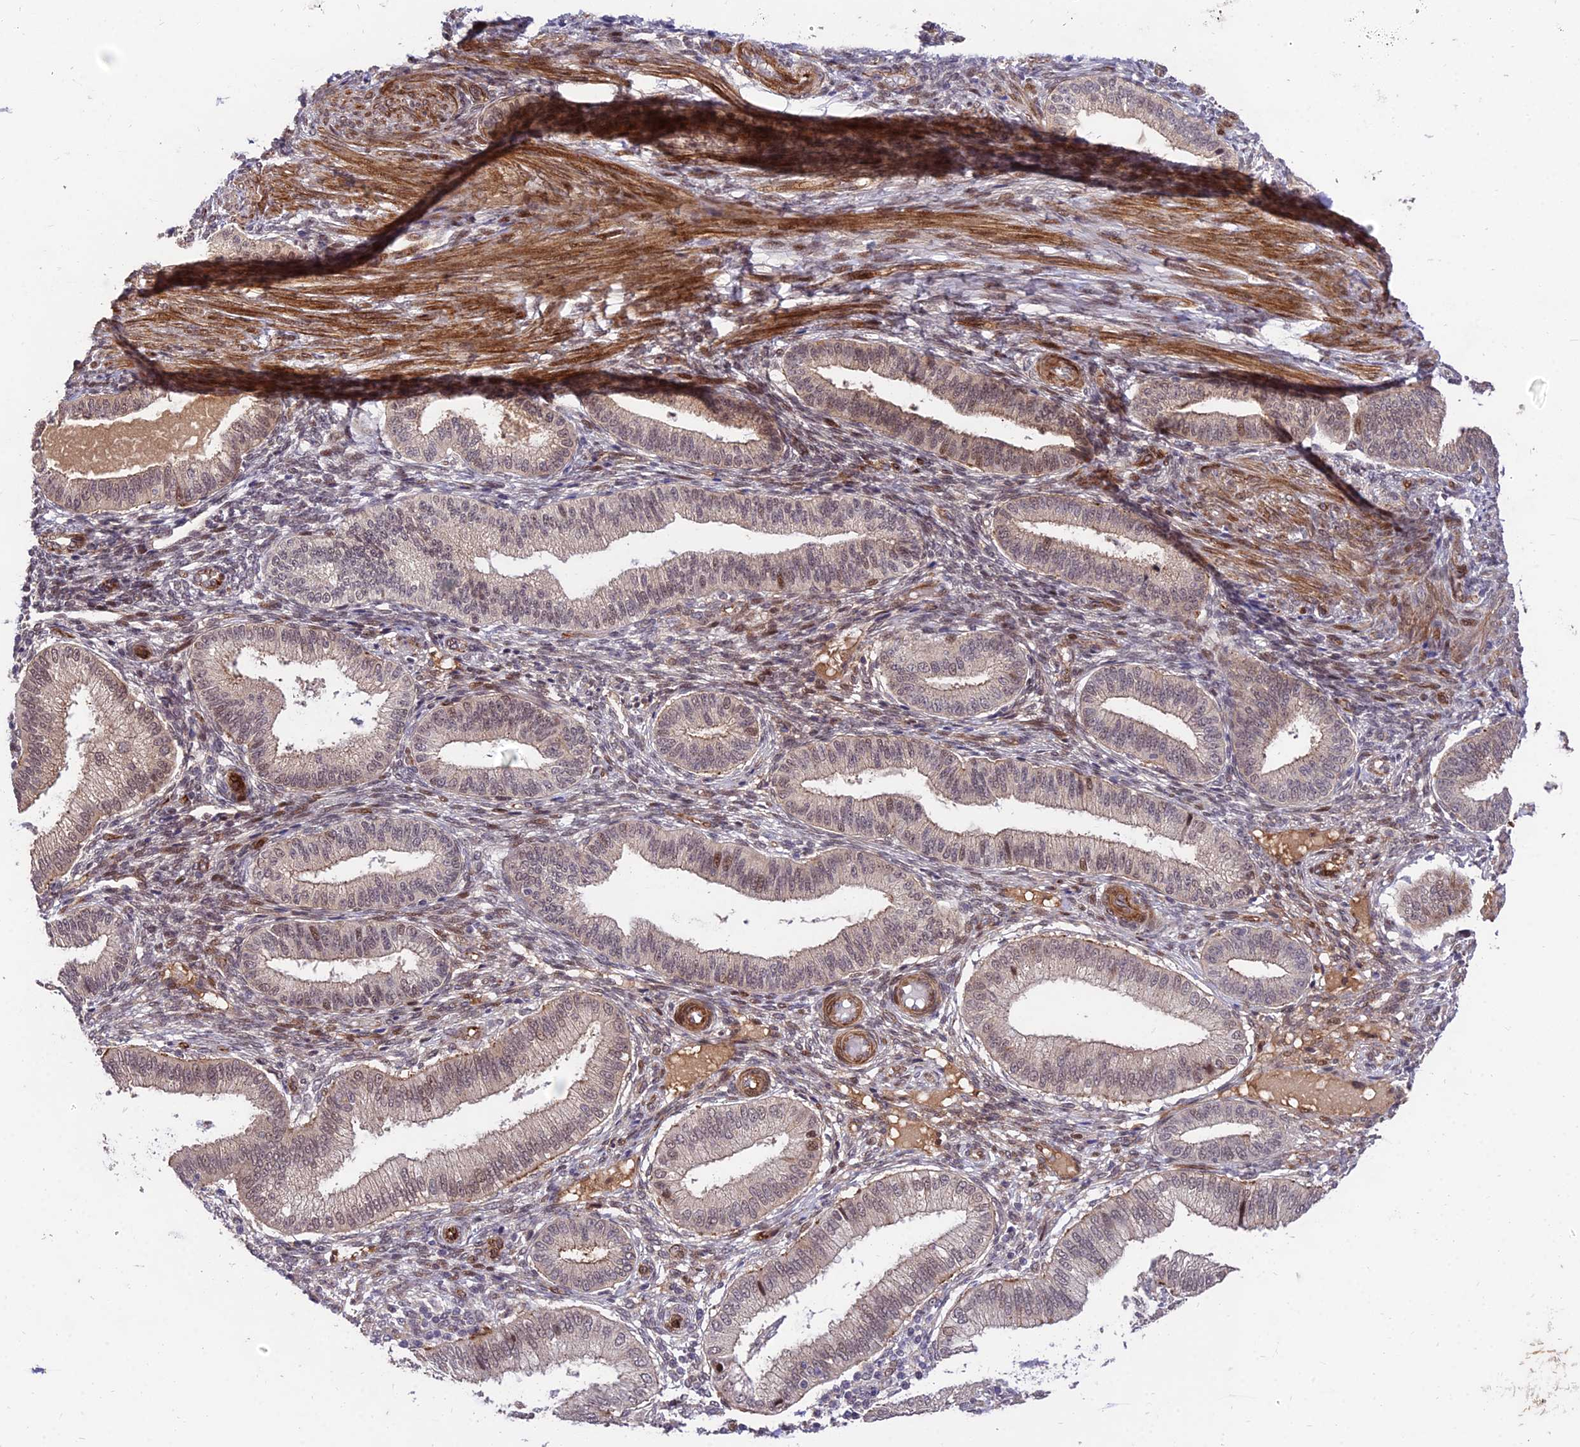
{"staining": {"intensity": "weak", "quantity": ">75%", "location": "nuclear"}, "tissue": "endometrium", "cell_type": "Cells in endometrial stroma", "image_type": "normal", "snomed": [{"axis": "morphology", "description": "Normal tissue, NOS"}, {"axis": "topography", "description": "Endometrium"}], "caption": "Immunohistochemical staining of normal endometrium demonstrates low levels of weak nuclear positivity in about >75% of cells in endometrial stroma.", "gene": "ZNF85", "patient": {"sex": "female", "age": 39}}